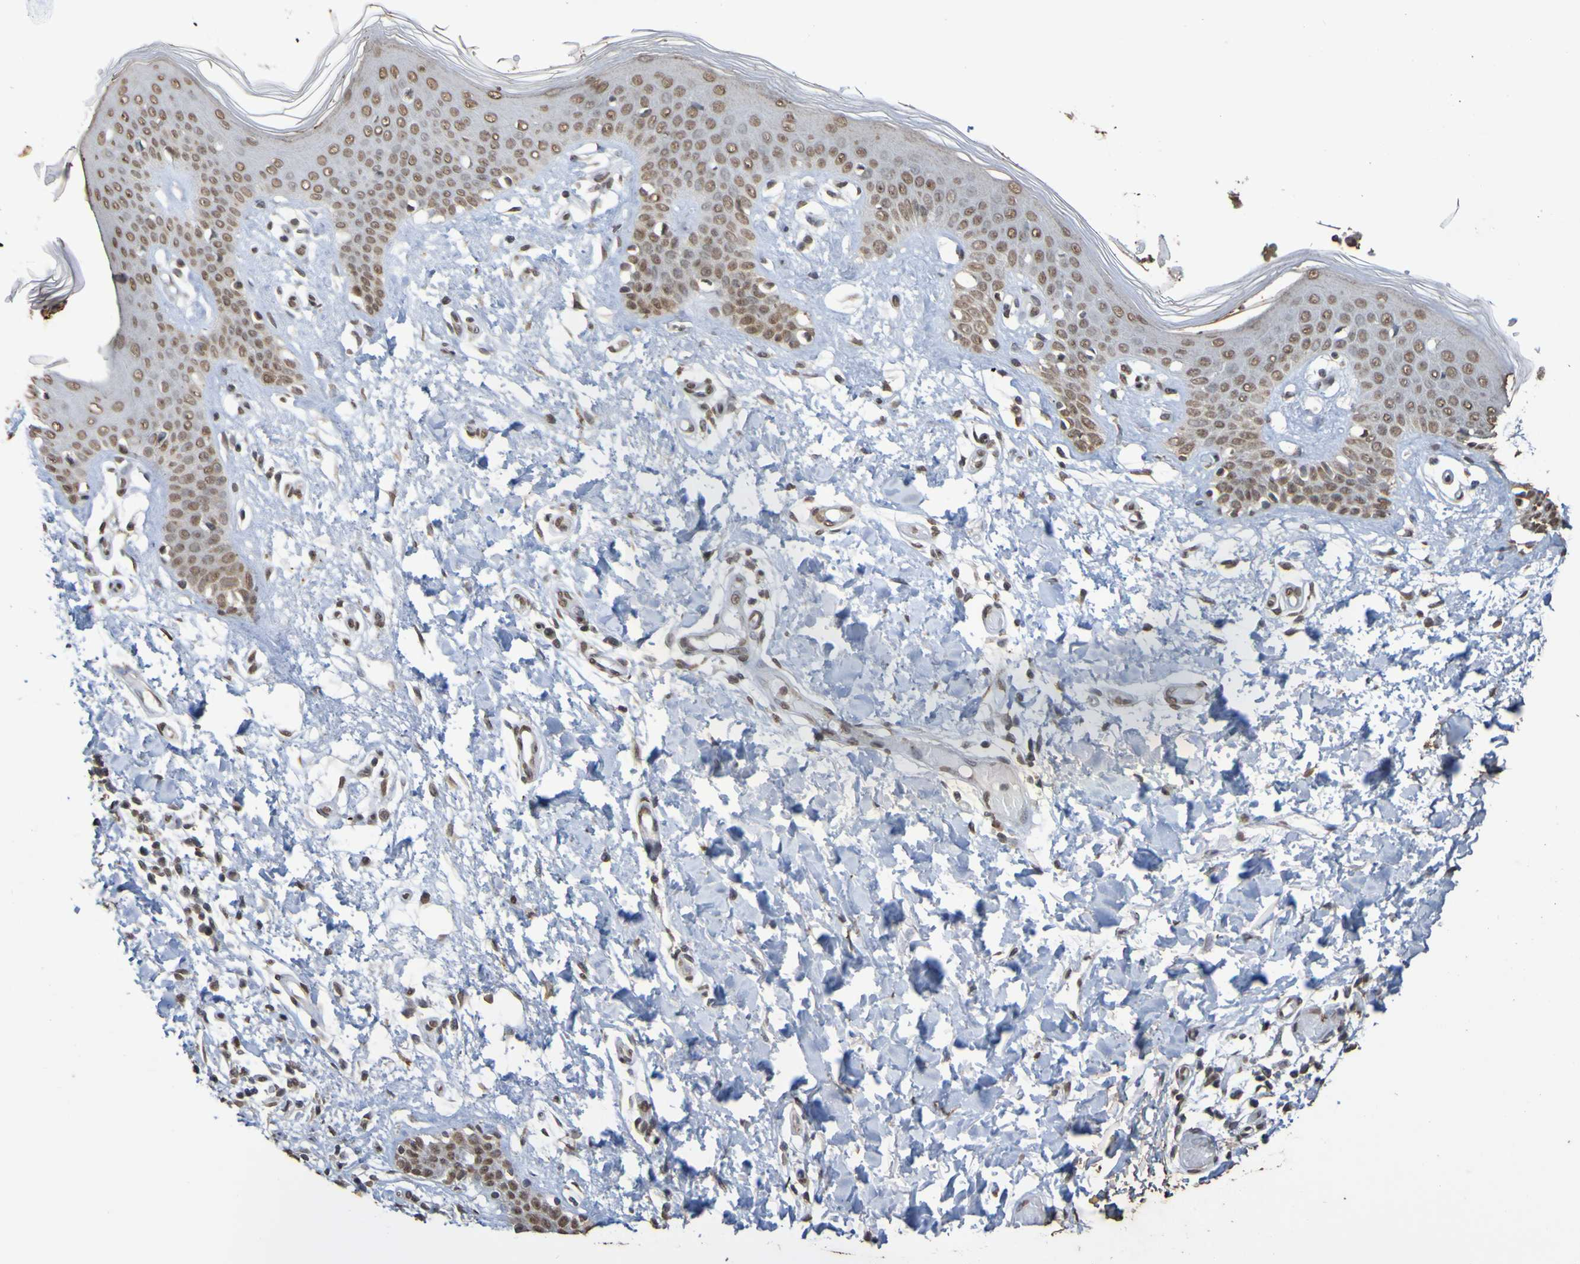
{"staining": {"intensity": "moderate", "quantity": ">75%", "location": "nuclear"}, "tissue": "skin", "cell_type": "Fibroblasts", "image_type": "normal", "snomed": [{"axis": "morphology", "description": "Normal tissue, NOS"}, {"axis": "topography", "description": "Skin"}], "caption": "The immunohistochemical stain labels moderate nuclear positivity in fibroblasts of benign skin.", "gene": "ALKBH2", "patient": {"sex": "male", "age": 53}}